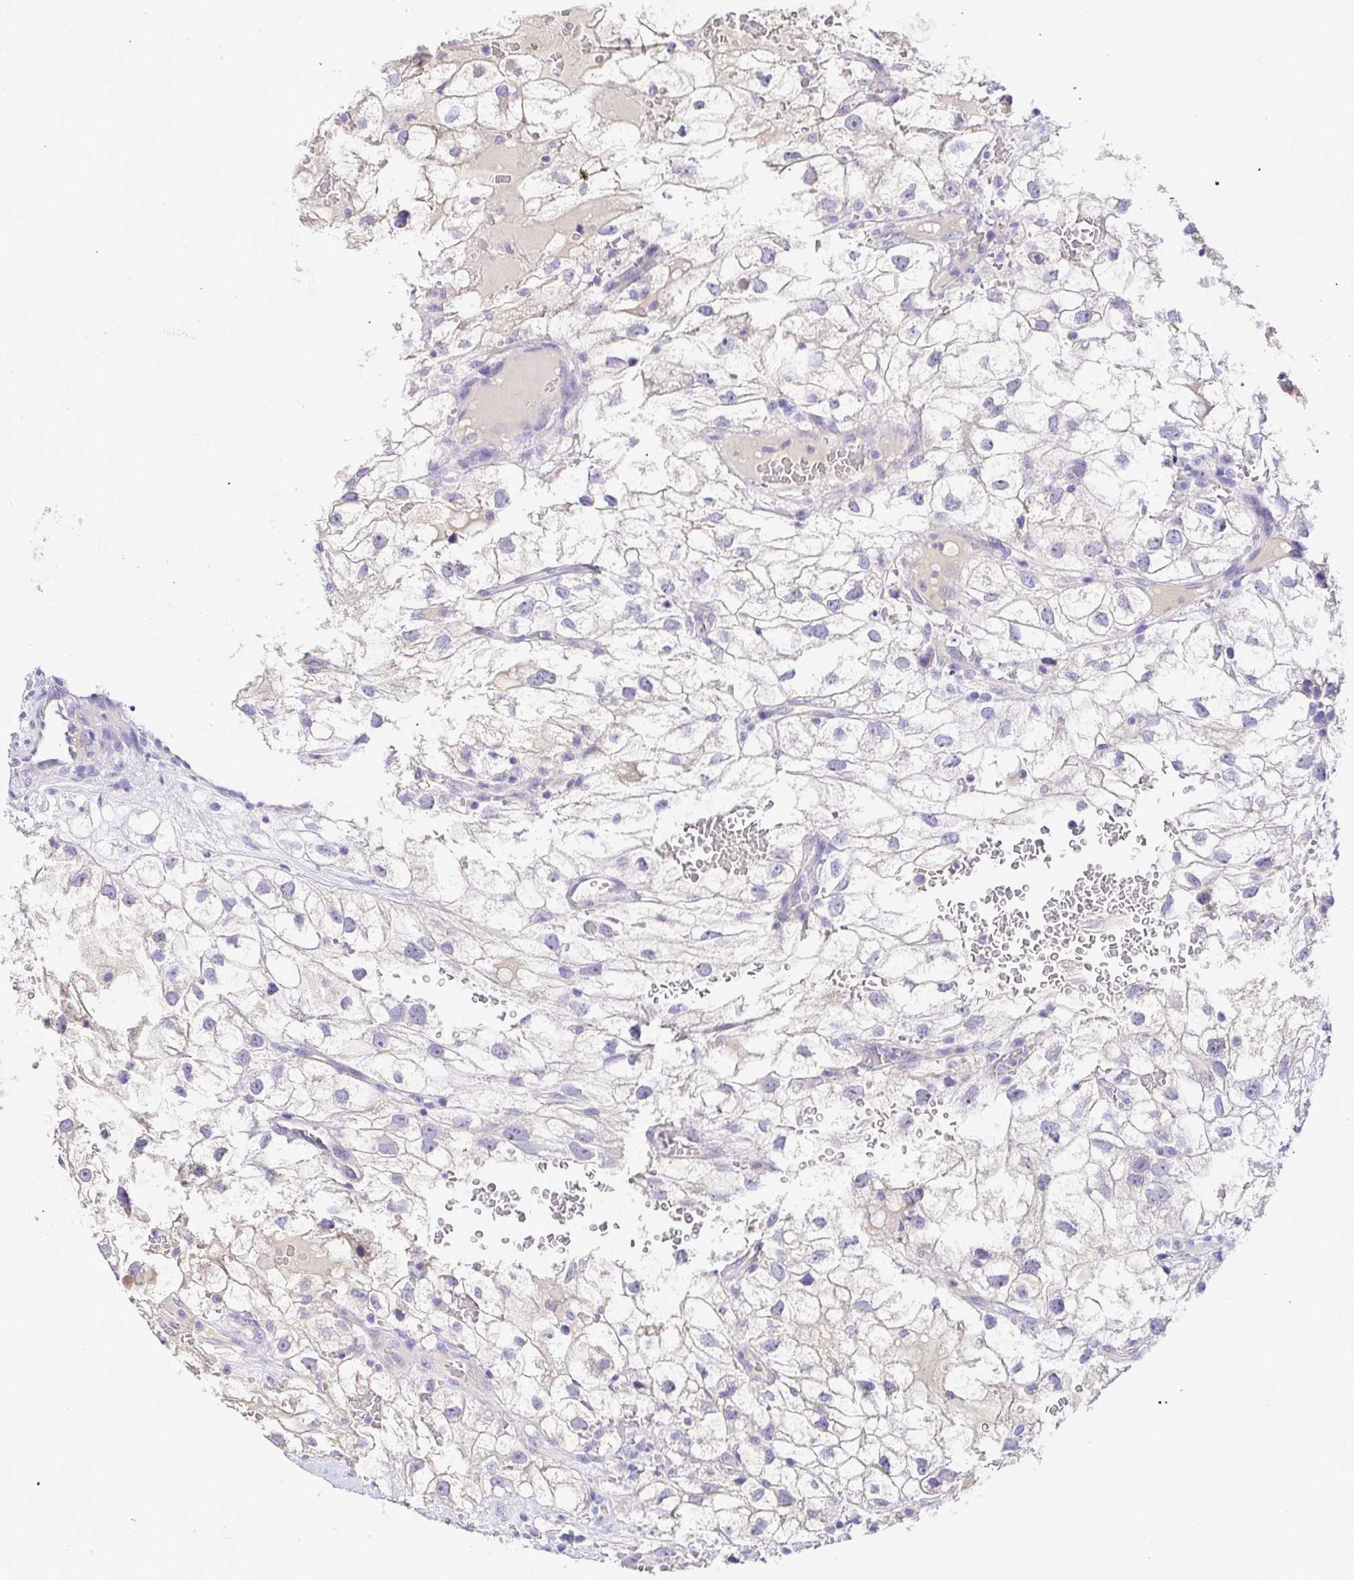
{"staining": {"intensity": "negative", "quantity": "none", "location": "none"}, "tissue": "renal cancer", "cell_type": "Tumor cells", "image_type": "cancer", "snomed": [{"axis": "morphology", "description": "Adenocarcinoma, NOS"}, {"axis": "topography", "description": "Kidney"}], "caption": "This is a micrograph of IHC staining of adenocarcinoma (renal), which shows no positivity in tumor cells. (DAB (3,3'-diaminobenzidine) IHC, high magnification).", "gene": "CDO1", "patient": {"sex": "male", "age": 59}}